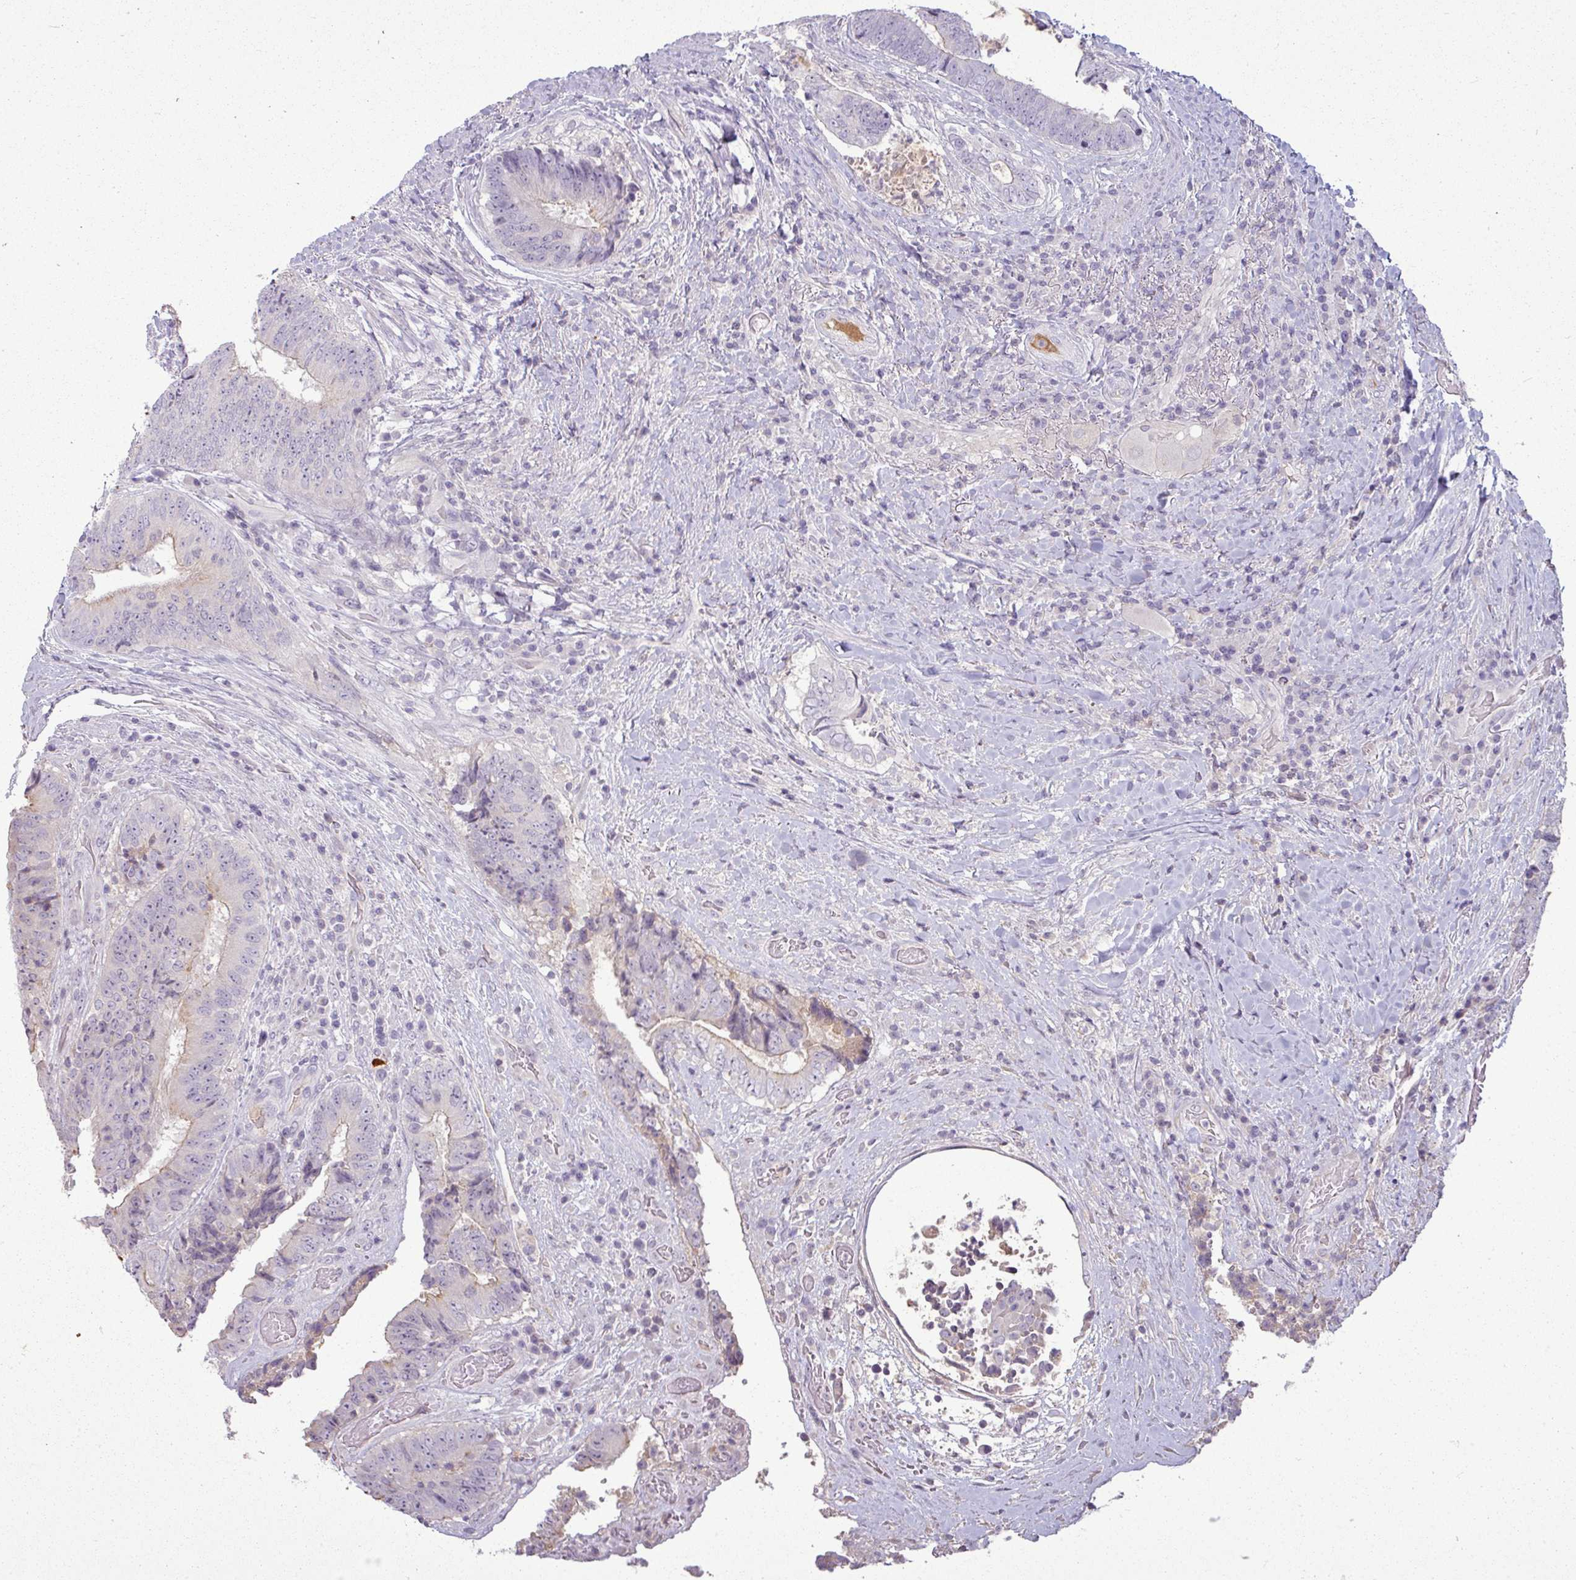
{"staining": {"intensity": "weak", "quantity": "<25%", "location": "cytoplasmic/membranous"}, "tissue": "colorectal cancer", "cell_type": "Tumor cells", "image_type": "cancer", "snomed": [{"axis": "morphology", "description": "Adenocarcinoma, NOS"}, {"axis": "topography", "description": "Rectum"}], "caption": "This is an IHC photomicrograph of human colorectal adenocarcinoma. There is no positivity in tumor cells.", "gene": "APOM", "patient": {"sex": "male", "age": 72}}